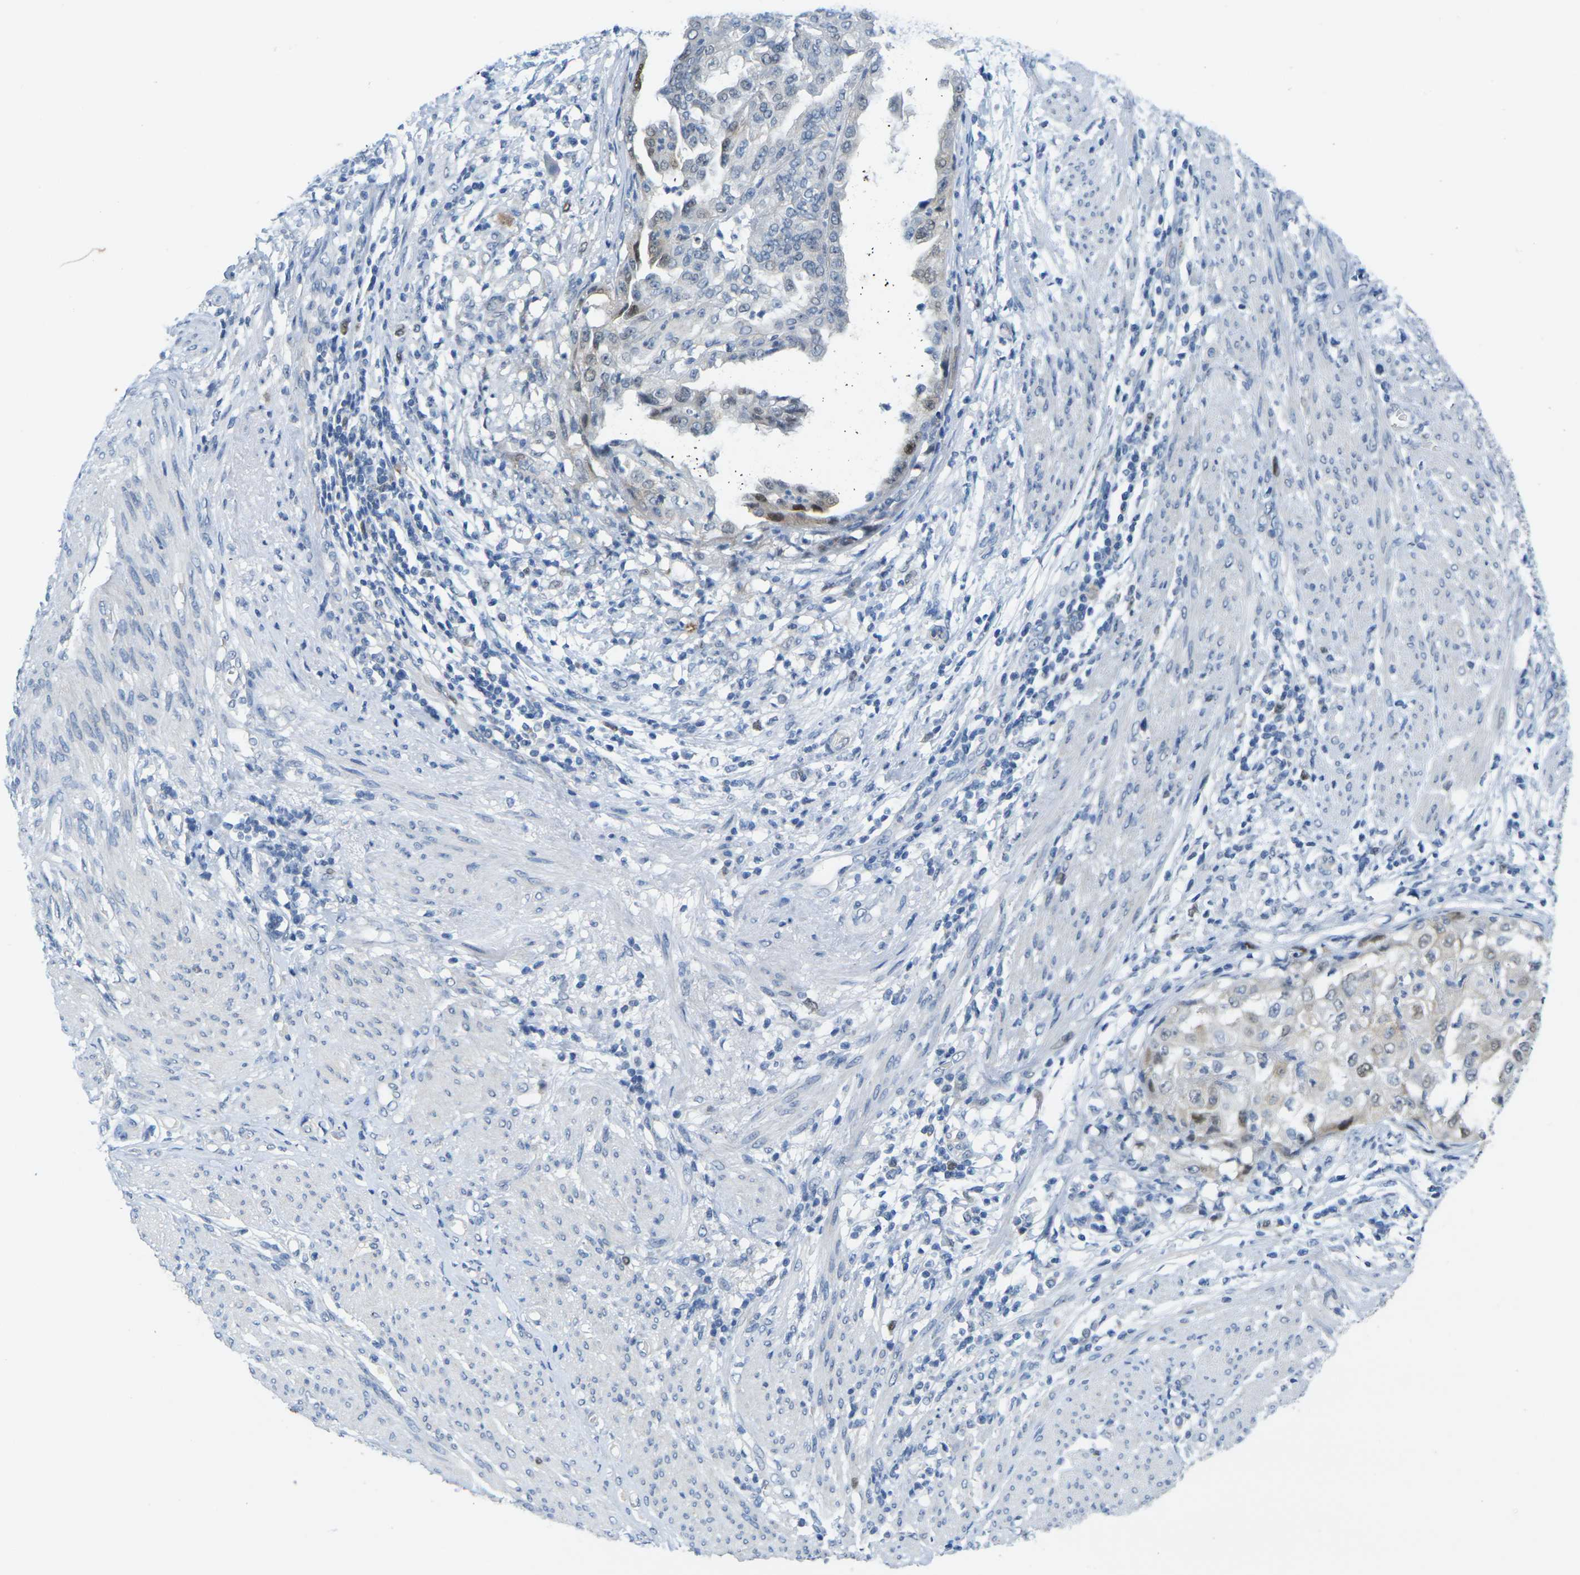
{"staining": {"intensity": "moderate", "quantity": "<25%", "location": "nuclear"}, "tissue": "endometrial cancer", "cell_type": "Tumor cells", "image_type": "cancer", "snomed": [{"axis": "morphology", "description": "Adenocarcinoma, NOS"}, {"axis": "topography", "description": "Endometrium"}], "caption": "The image displays staining of endometrial cancer, revealing moderate nuclear protein positivity (brown color) within tumor cells.", "gene": "CDK2", "patient": {"sex": "female", "age": 85}}